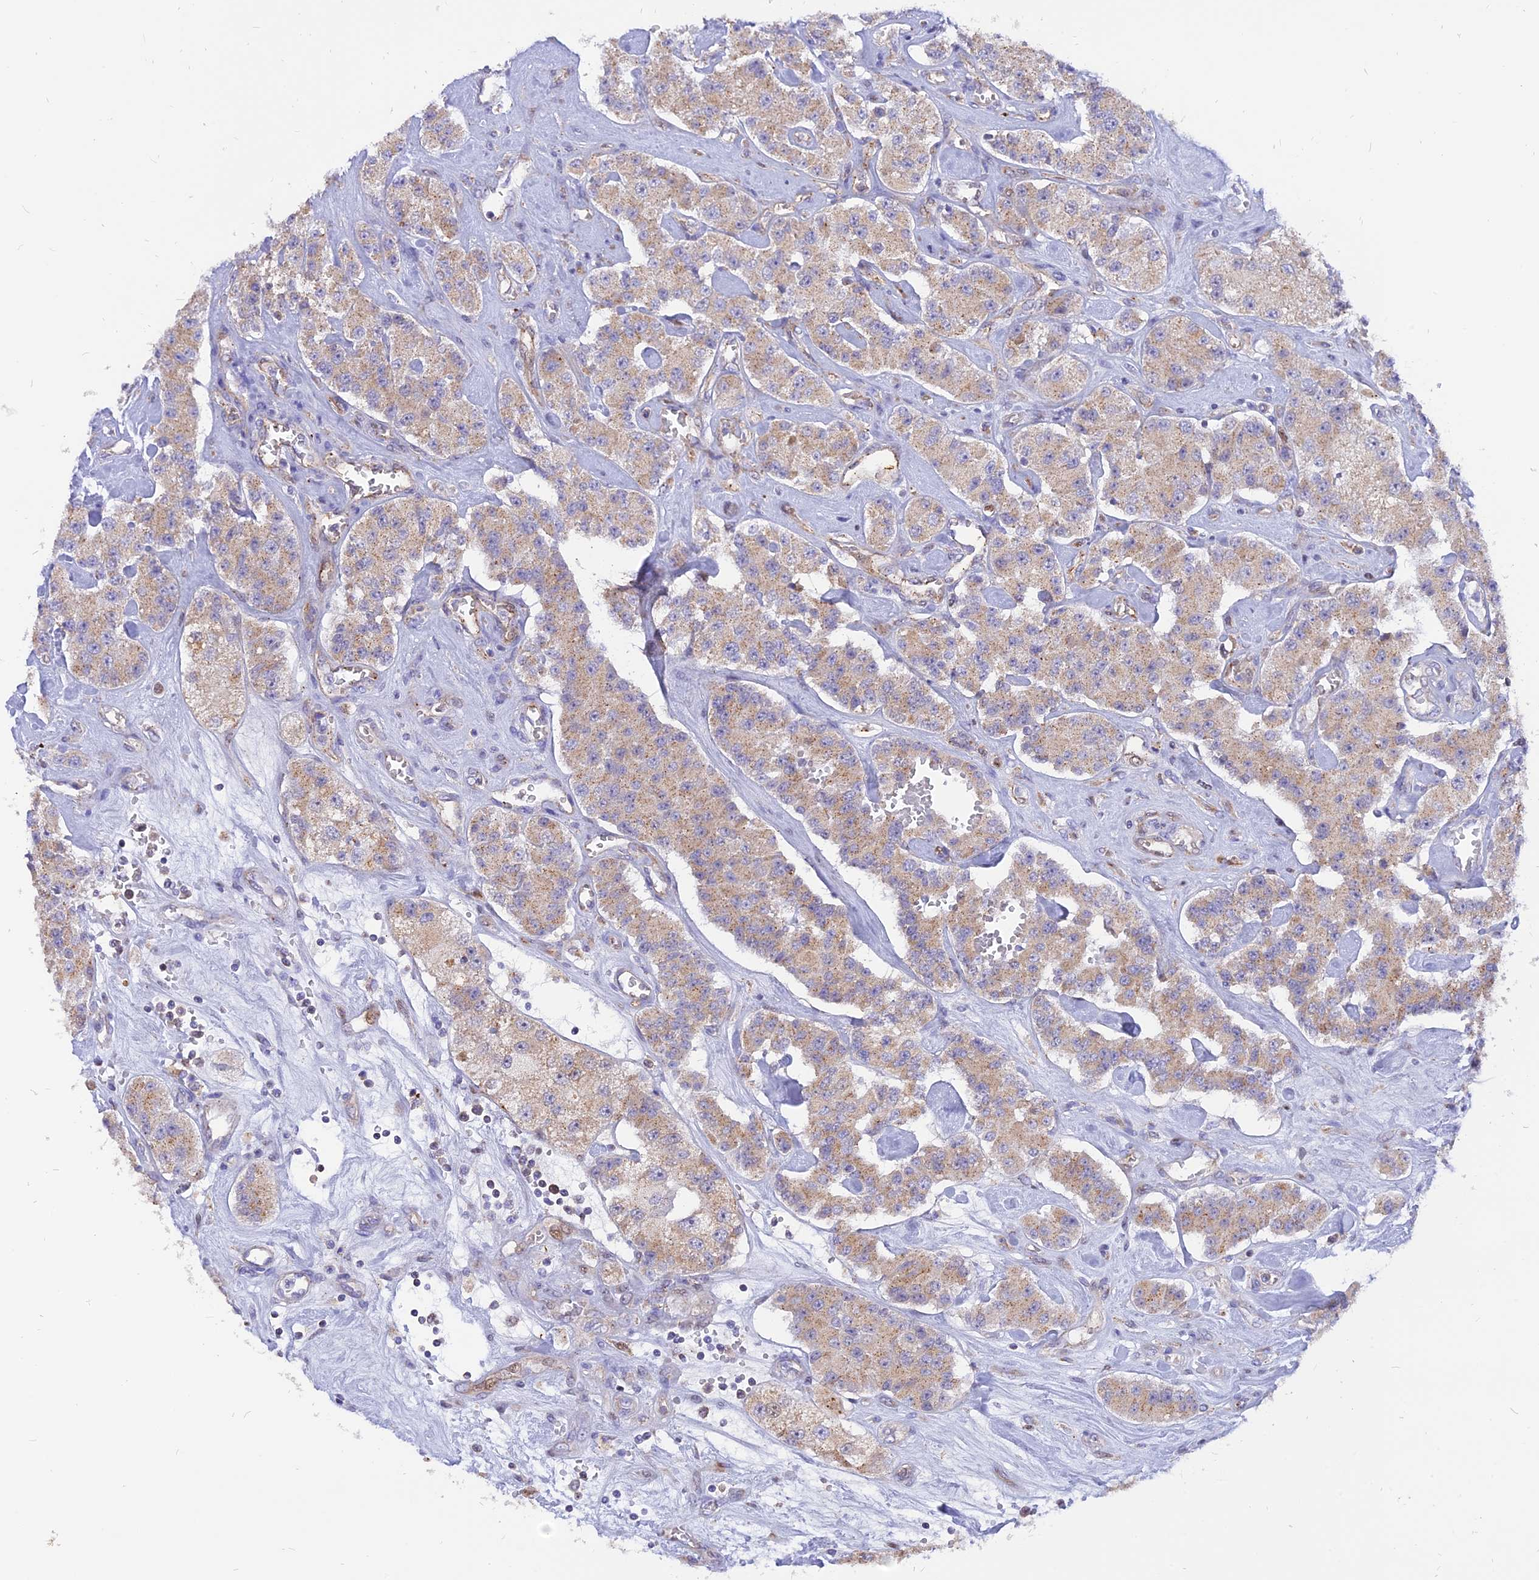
{"staining": {"intensity": "weak", "quantity": ">75%", "location": "cytoplasmic/membranous"}, "tissue": "carcinoid", "cell_type": "Tumor cells", "image_type": "cancer", "snomed": [{"axis": "morphology", "description": "Carcinoid, malignant, NOS"}, {"axis": "topography", "description": "Pancreas"}], "caption": "High-power microscopy captured an immunohistochemistry micrograph of malignant carcinoid, revealing weak cytoplasmic/membranous expression in about >75% of tumor cells.", "gene": "CENPV", "patient": {"sex": "male", "age": 41}}